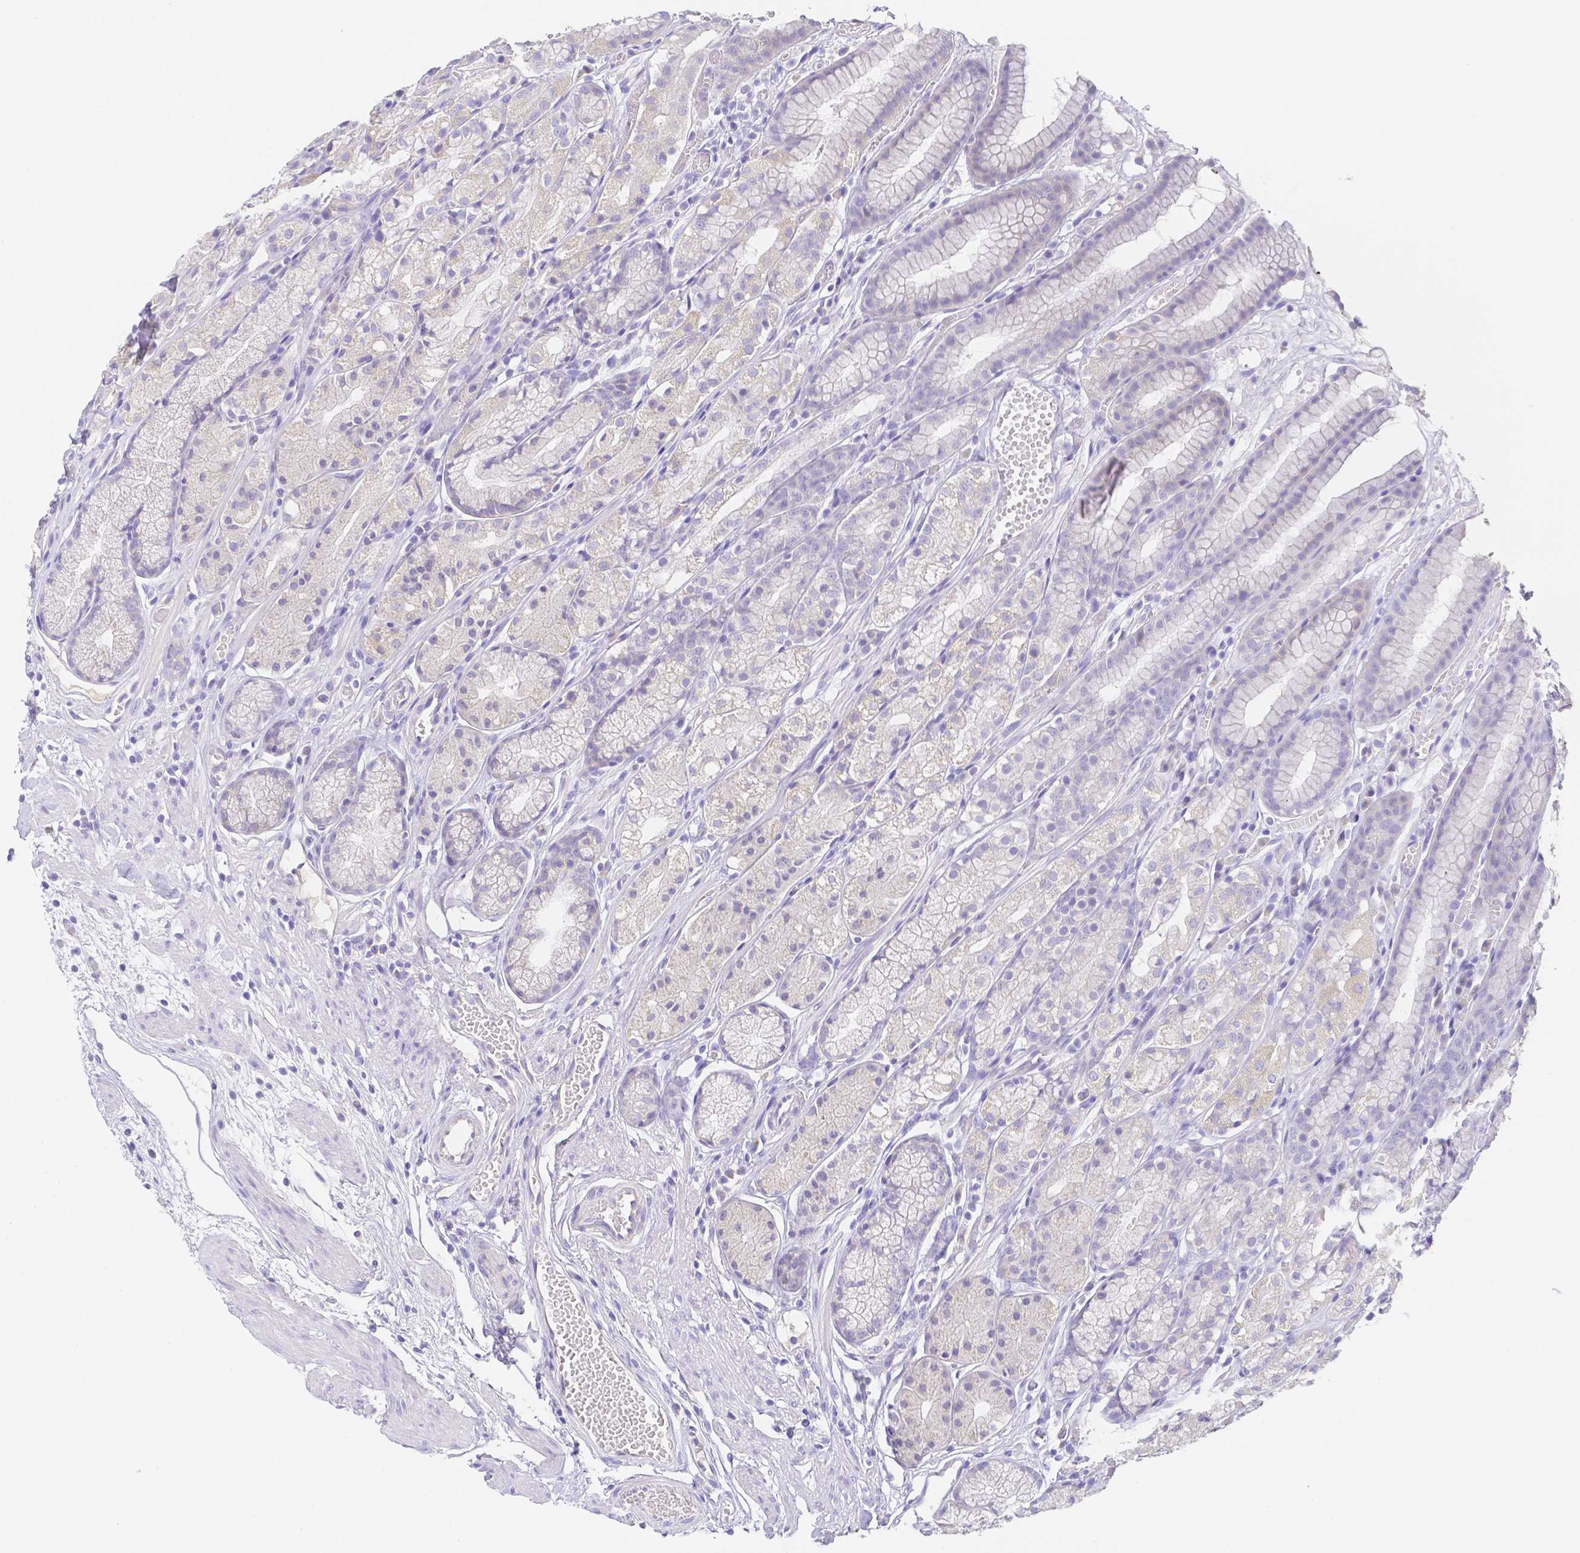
{"staining": {"intensity": "negative", "quantity": "none", "location": "none"}, "tissue": "stomach", "cell_type": "Glandular cells", "image_type": "normal", "snomed": [{"axis": "morphology", "description": "Normal tissue, NOS"}, {"axis": "topography", "description": "Smooth muscle"}, {"axis": "topography", "description": "Stomach"}], "caption": "Immunohistochemical staining of normal stomach demonstrates no significant expression in glandular cells.", "gene": "ZG16B", "patient": {"sex": "male", "age": 70}}